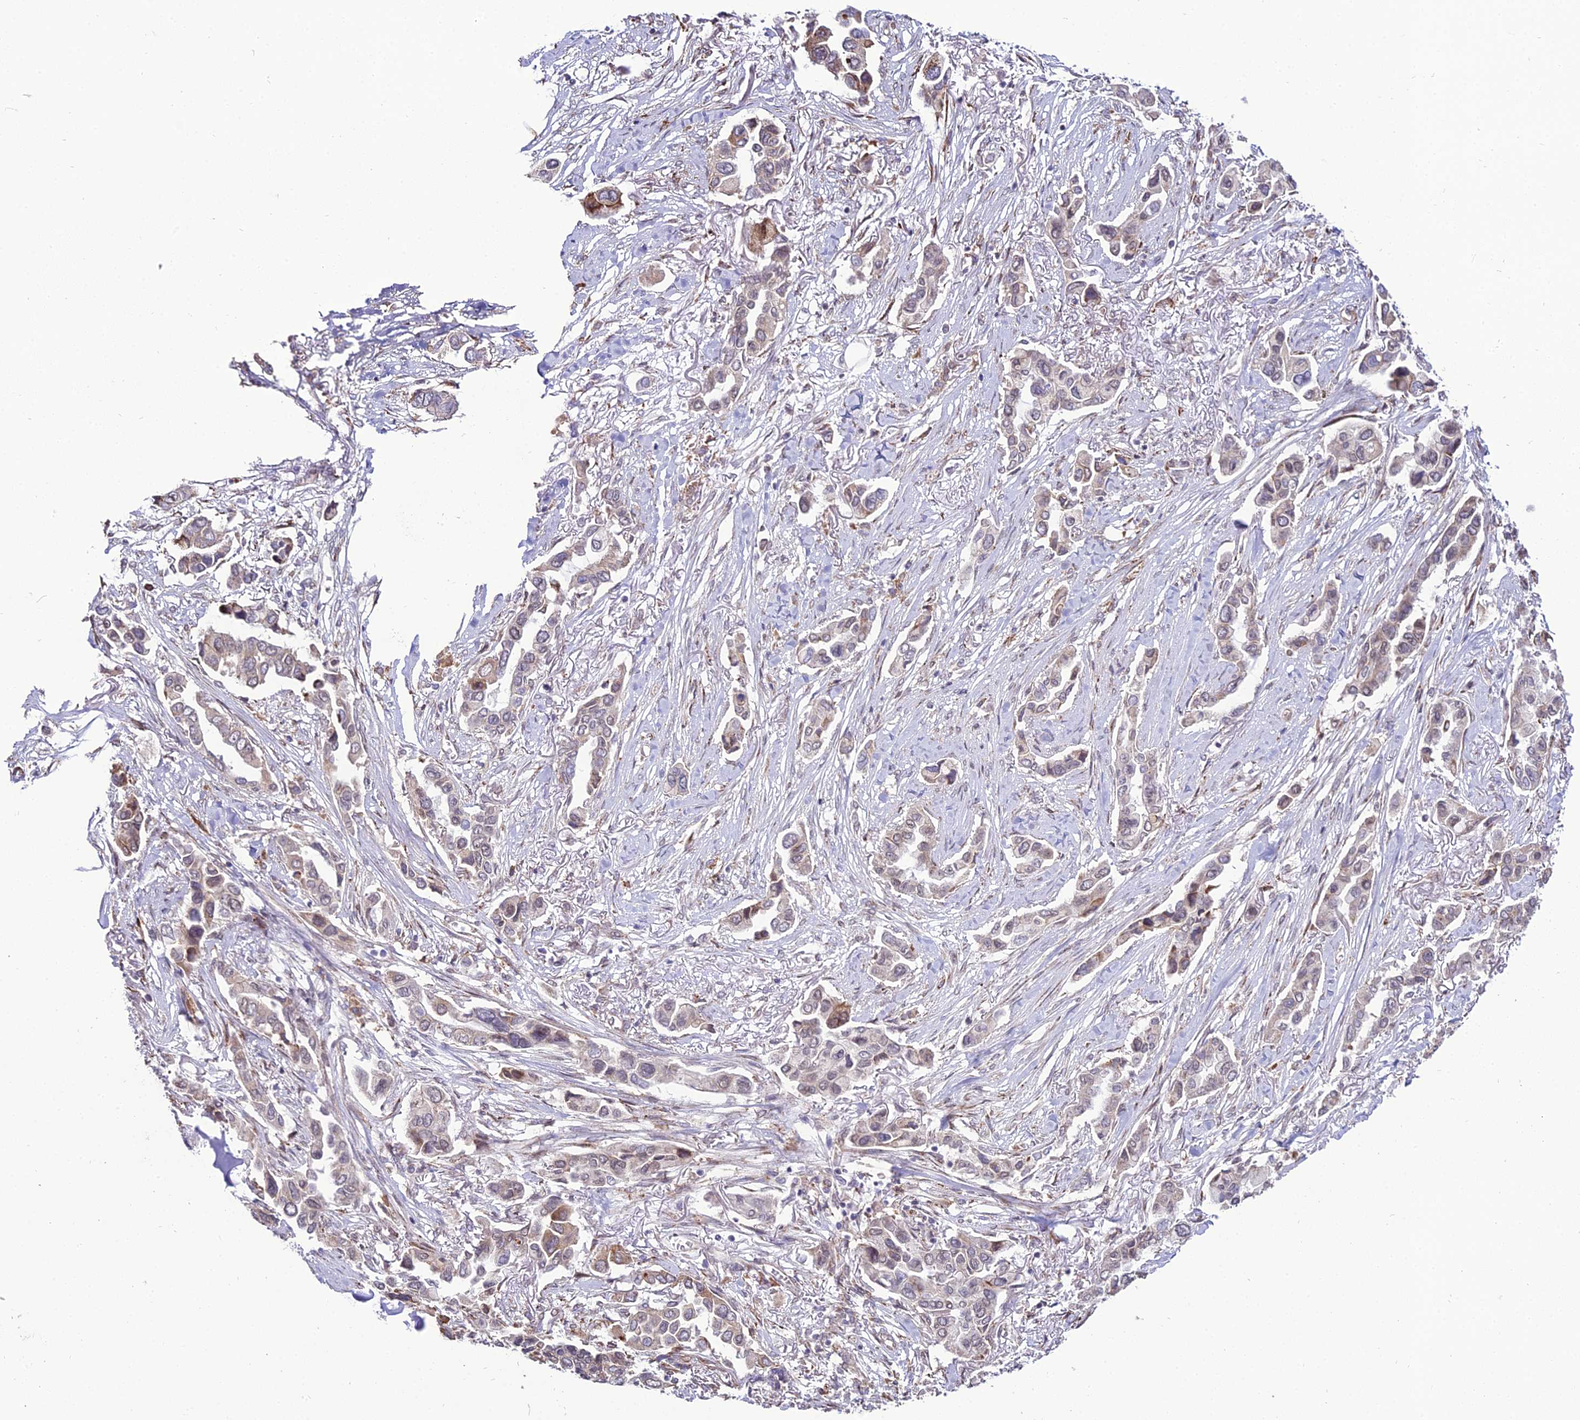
{"staining": {"intensity": "moderate", "quantity": "<25%", "location": "cytoplasmic/membranous"}, "tissue": "lung cancer", "cell_type": "Tumor cells", "image_type": "cancer", "snomed": [{"axis": "morphology", "description": "Adenocarcinoma, NOS"}, {"axis": "topography", "description": "Lung"}], "caption": "Immunohistochemistry (IHC) (DAB (3,3'-diaminobenzidine)) staining of human lung adenocarcinoma reveals moderate cytoplasmic/membranous protein expression in approximately <25% of tumor cells.", "gene": "TROAP", "patient": {"sex": "female", "age": 76}}